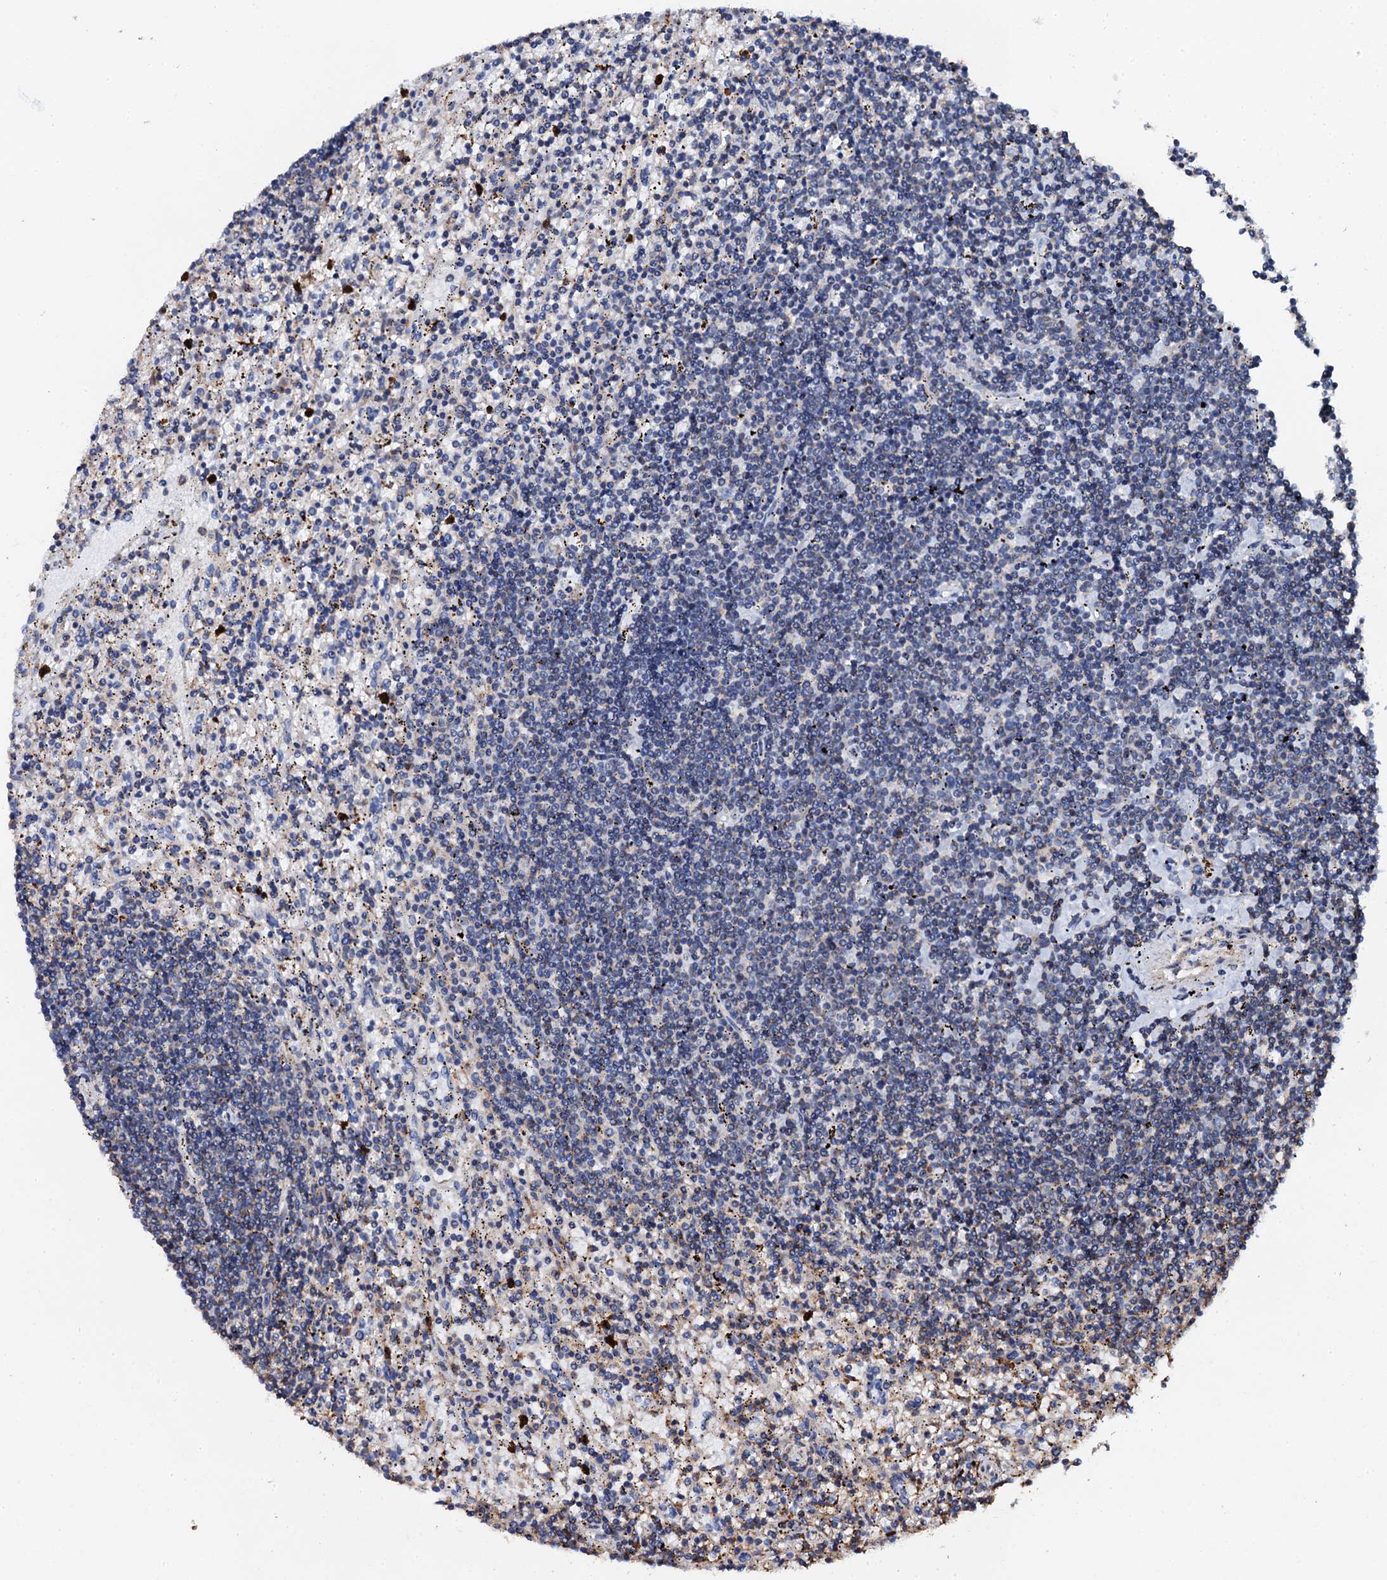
{"staining": {"intensity": "negative", "quantity": "none", "location": "none"}, "tissue": "lymphoma", "cell_type": "Tumor cells", "image_type": "cancer", "snomed": [{"axis": "morphology", "description": "Malignant lymphoma, non-Hodgkin's type, Low grade"}, {"axis": "topography", "description": "Spleen"}], "caption": "Immunohistochemistry photomicrograph of neoplastic tissue: low-grade malignant lymphoma, non-Hodgkin's type stained with DAB (3,3'-diaminobenzidine) reveals no significant protein positivity in tumor cells.", "gene": "INTS10", "patient": {"sex": "male", "age": 76}}